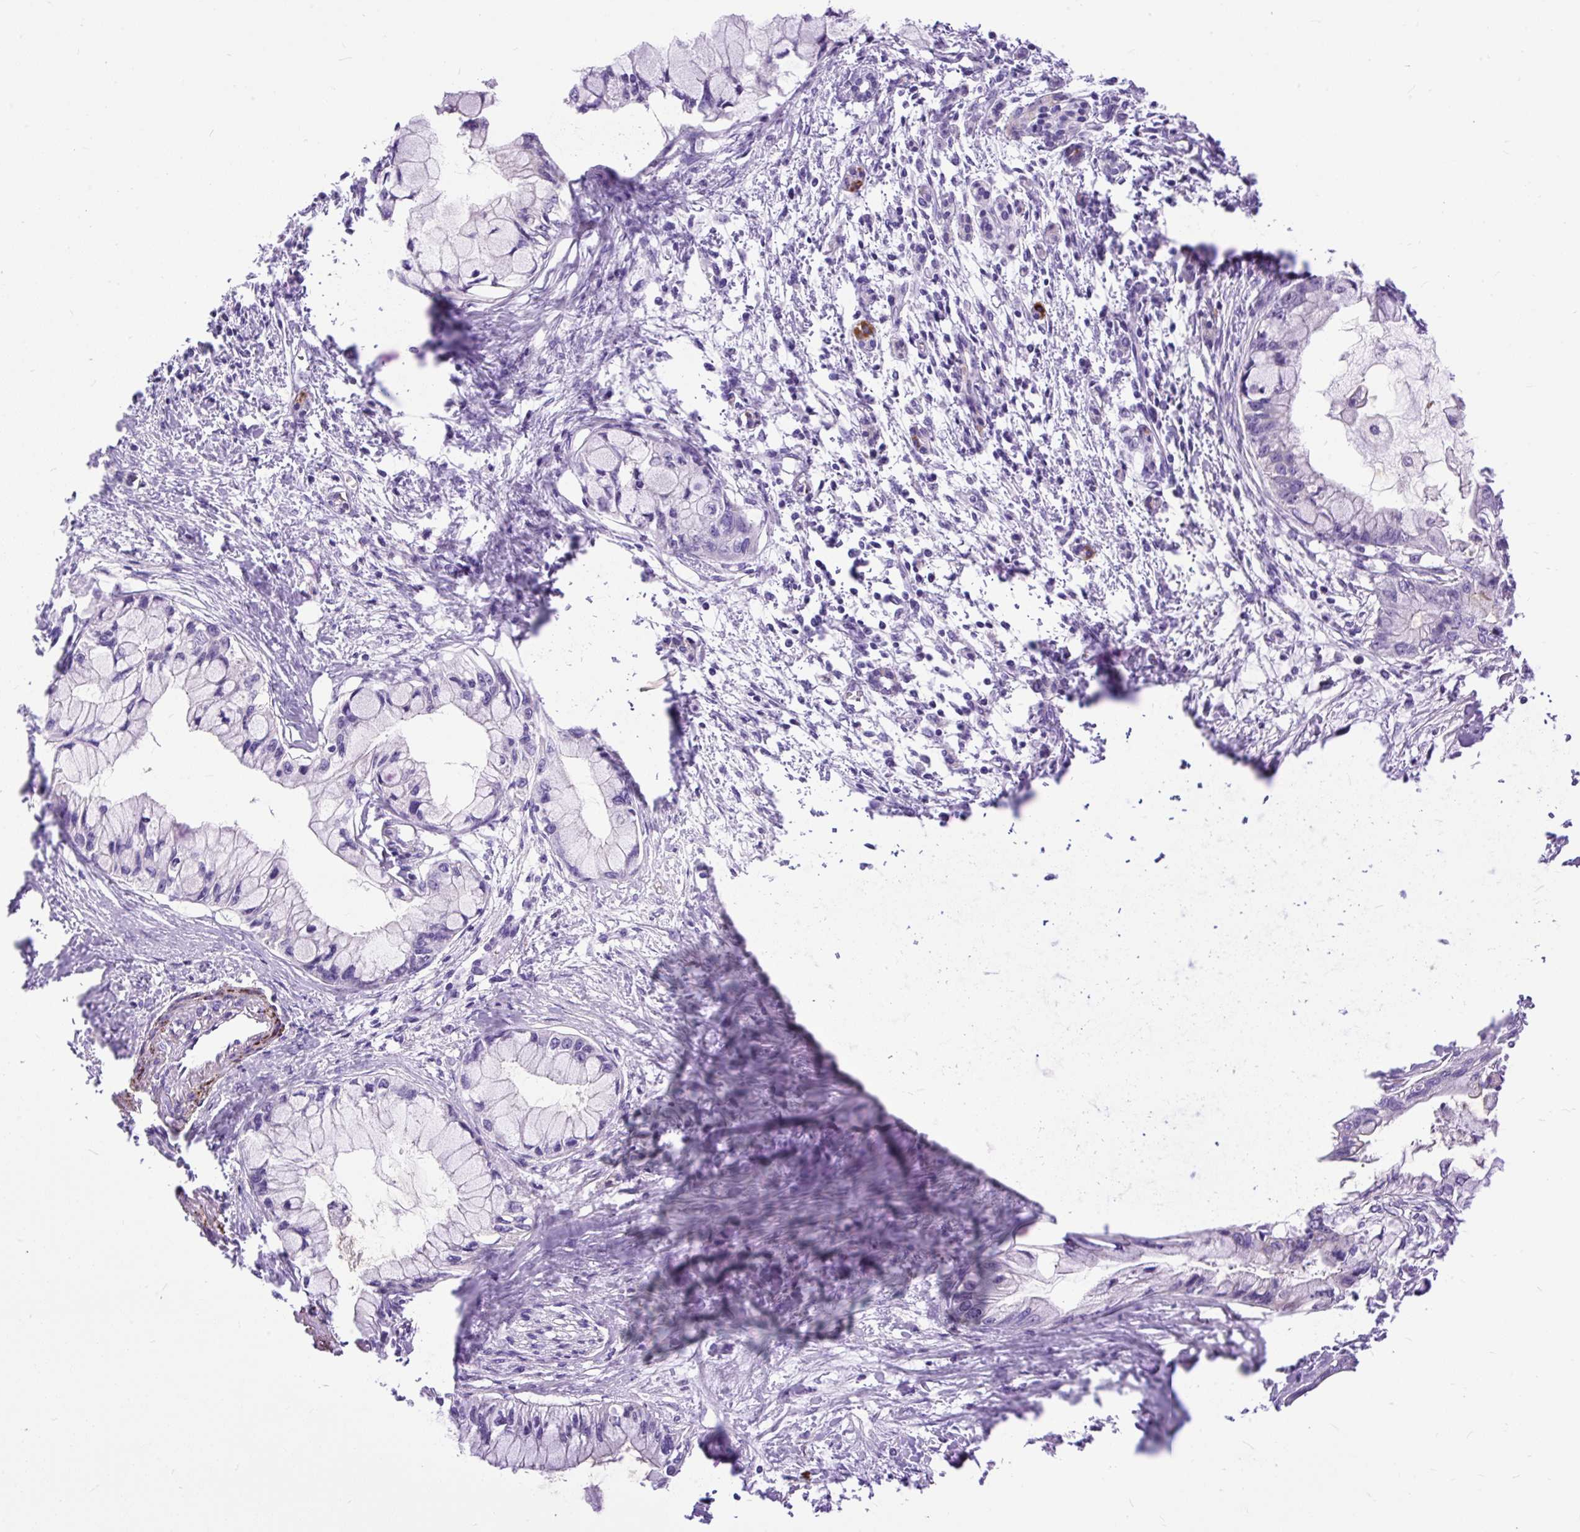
{"staining": {"intensity": "negative", "quantity": "none", "location": "none"}, "tissue": "pancreatic cancer", "cell_type": "Tumor cells", "image_type": "cancer", "snomed": [{"axis": "morphology", "description": "Adenocarcinoma, NOS"}, {"axis": "topography", "description": "Pancreas"}], "caption": "IHC of pancreatic cancer (adenocarcinoma) reveals no staining in tumor cells.", "gene": "ZNF256", "patient": {"sex": "male", "age": 48}}